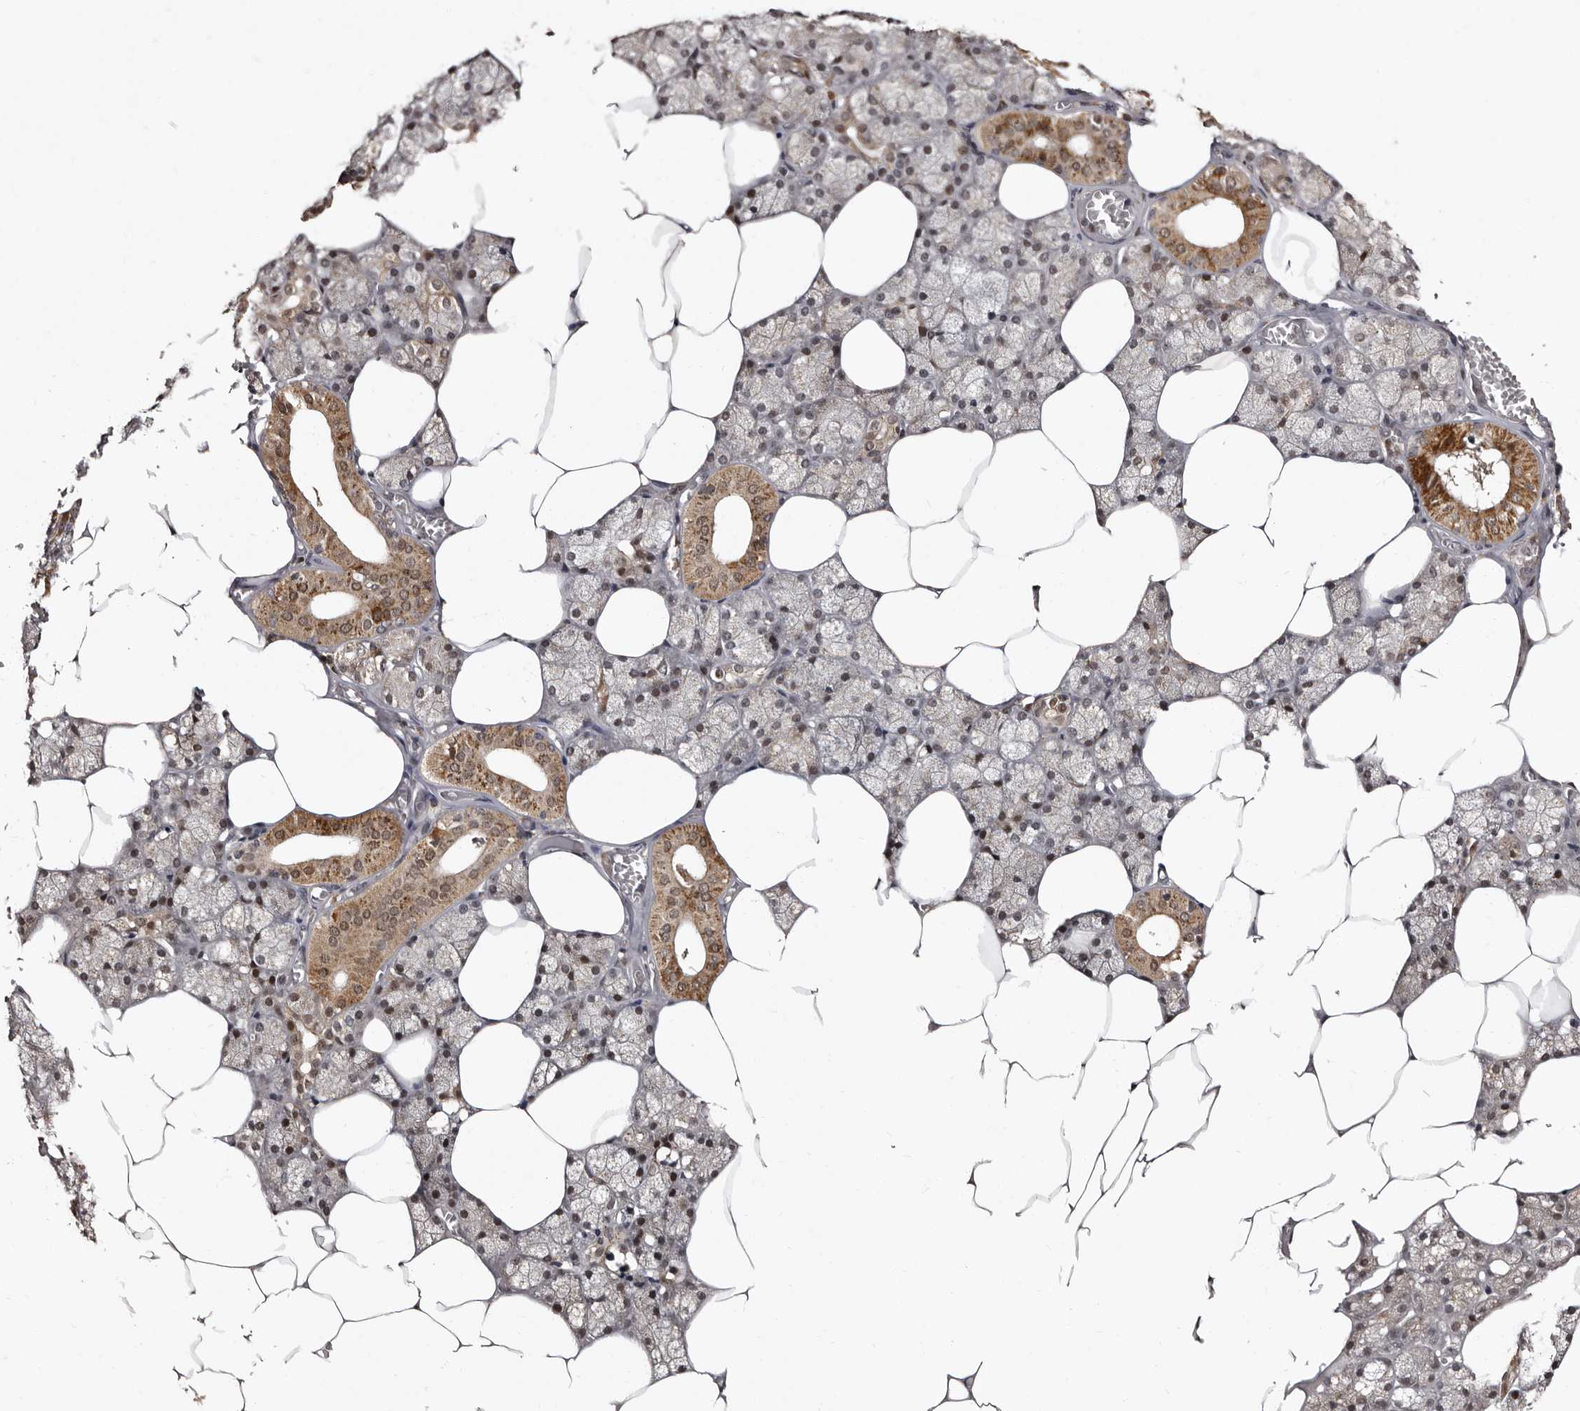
{"staining": {"intensity": "moderate", "quantity": "25%-75%", "location": "cytoplasmic/membranous,nuclear"}, "tissue": "salivary gland", "cell_type": "Glandular cells", "image_type": "normal", "snomed": [{"axis": "morphology", "description": "Normal tissue, NOS"}, {"axis": "topography", "description": "Salivary gland"}], "caption": "Immunohistochemical staining of normal human salivary gland shows 25%-75% levels of moderate cytoplasmic/membranous,nuclear protein staining in about 25%-75% of glandular cells.", "gene": "DNPH1", "patient": {"sex": "male", "age": 62}}